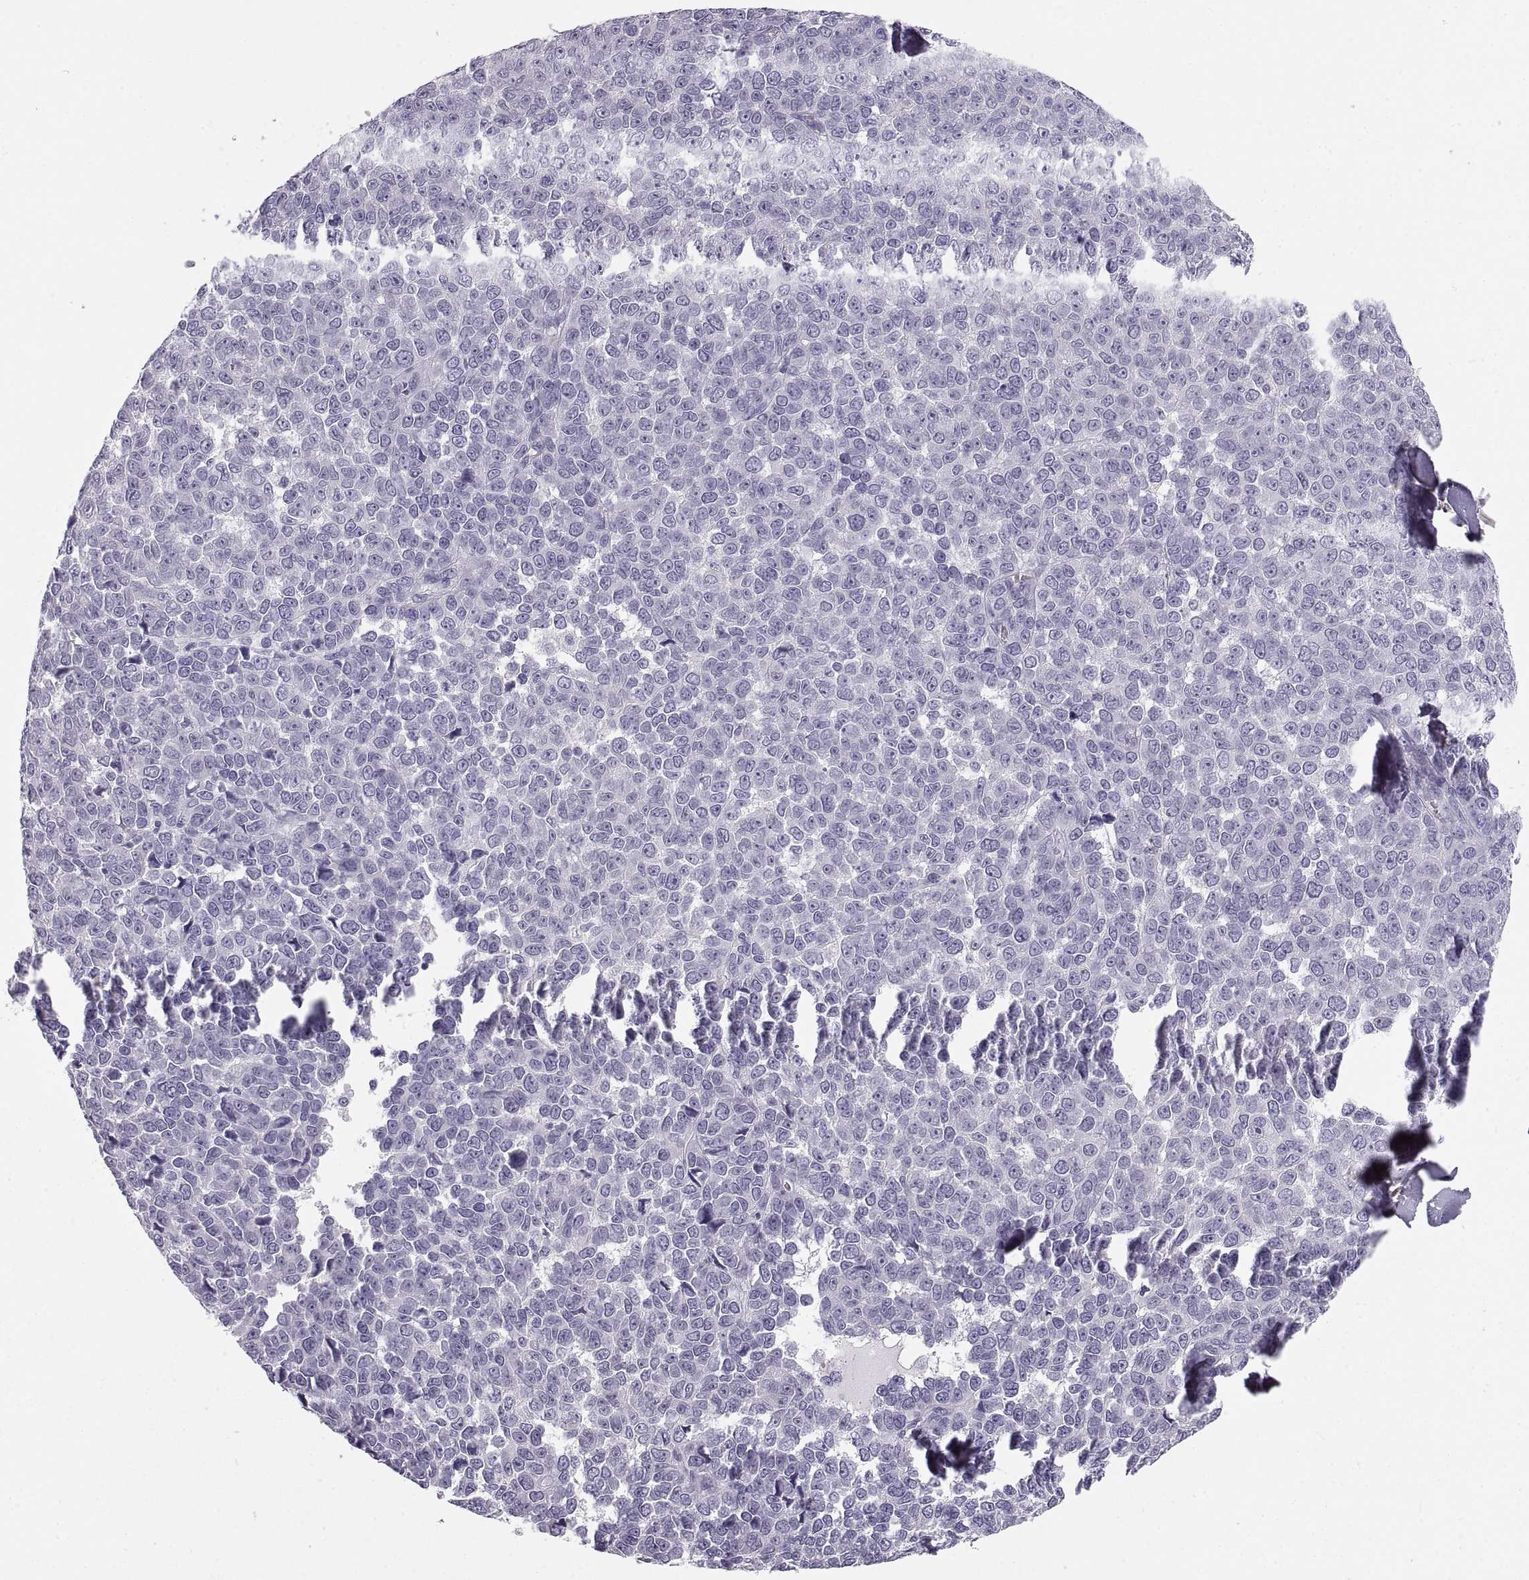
{"staining": {"intensity": "negative", "quantity": "none", "location": "none"}, "tissue": "melanoma", "cell_type": "Tumor cells", "image_type": "cancer", "snomed": [{"axis": "morphology", "description": "Malignant melanoma, NOS"}, {"axis": "topography", "description": "Skin"}], "caption": "Micrograph shows no significant protein expression in tumor cells of malignant melanoma.", "gene": "COL9A3", "patient": {"sex": "female", "age": 95}}